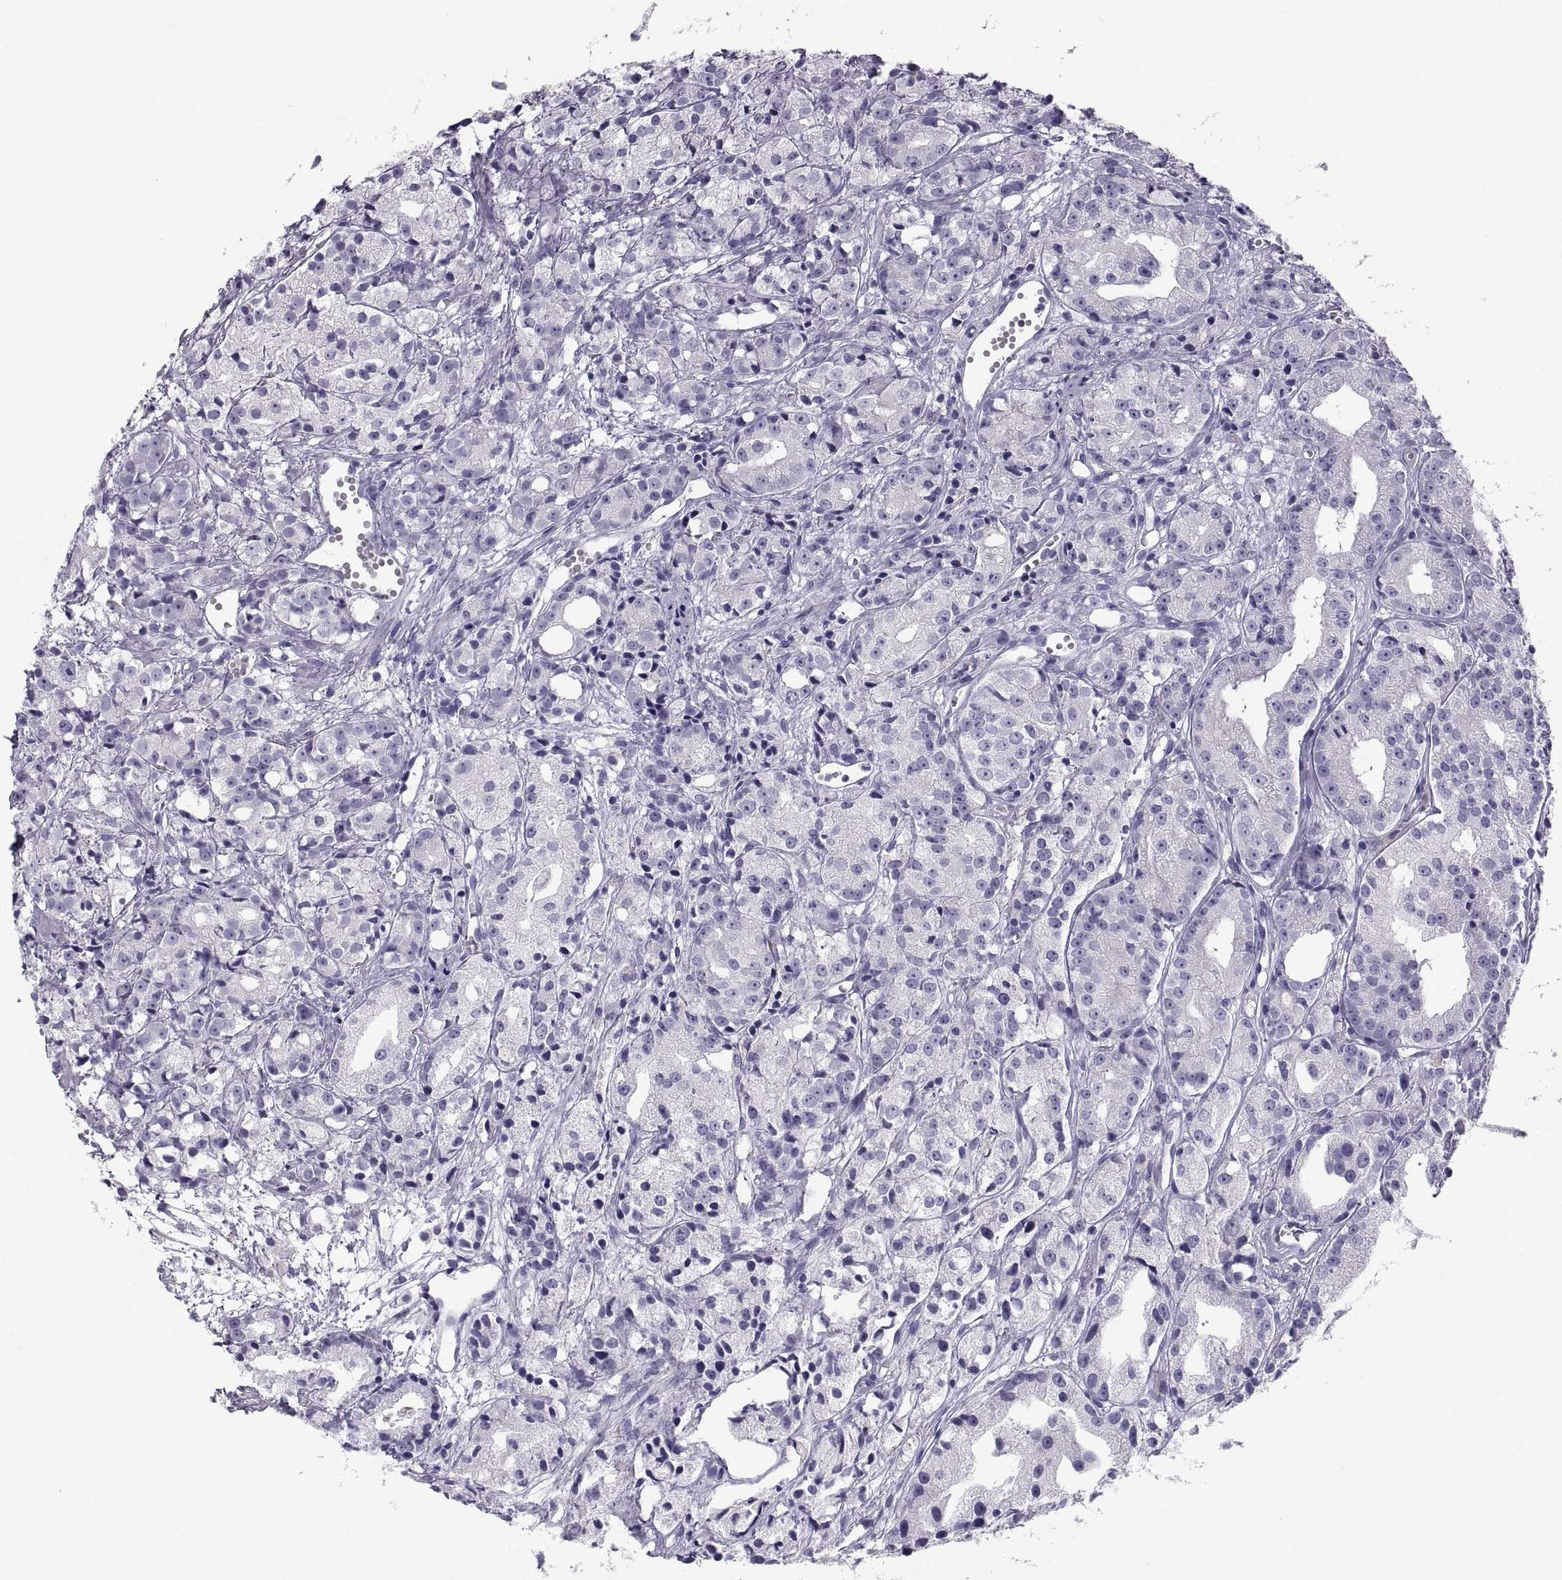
{"staining": {"intensity": "negative", "quantity": "none", "location": "none"}, "tissue": "prostate cancer", "cell_type": "Tumor cells", "image_type": "cancer", "snomed": [{"axis": "morphology", "description": "Adenocarcinoma, Medium grade"}, {"axis": "topography", "description": "Prostate"}], "caption": "Immunohistochemistry (IHC) histopathology image of prostate medium-grade adenocarcinoma stained for a protein (brown), which displays no staining in tumor cells.", "gene": "PCSK1N", "patient": {"sex": "male", "age": 74}}